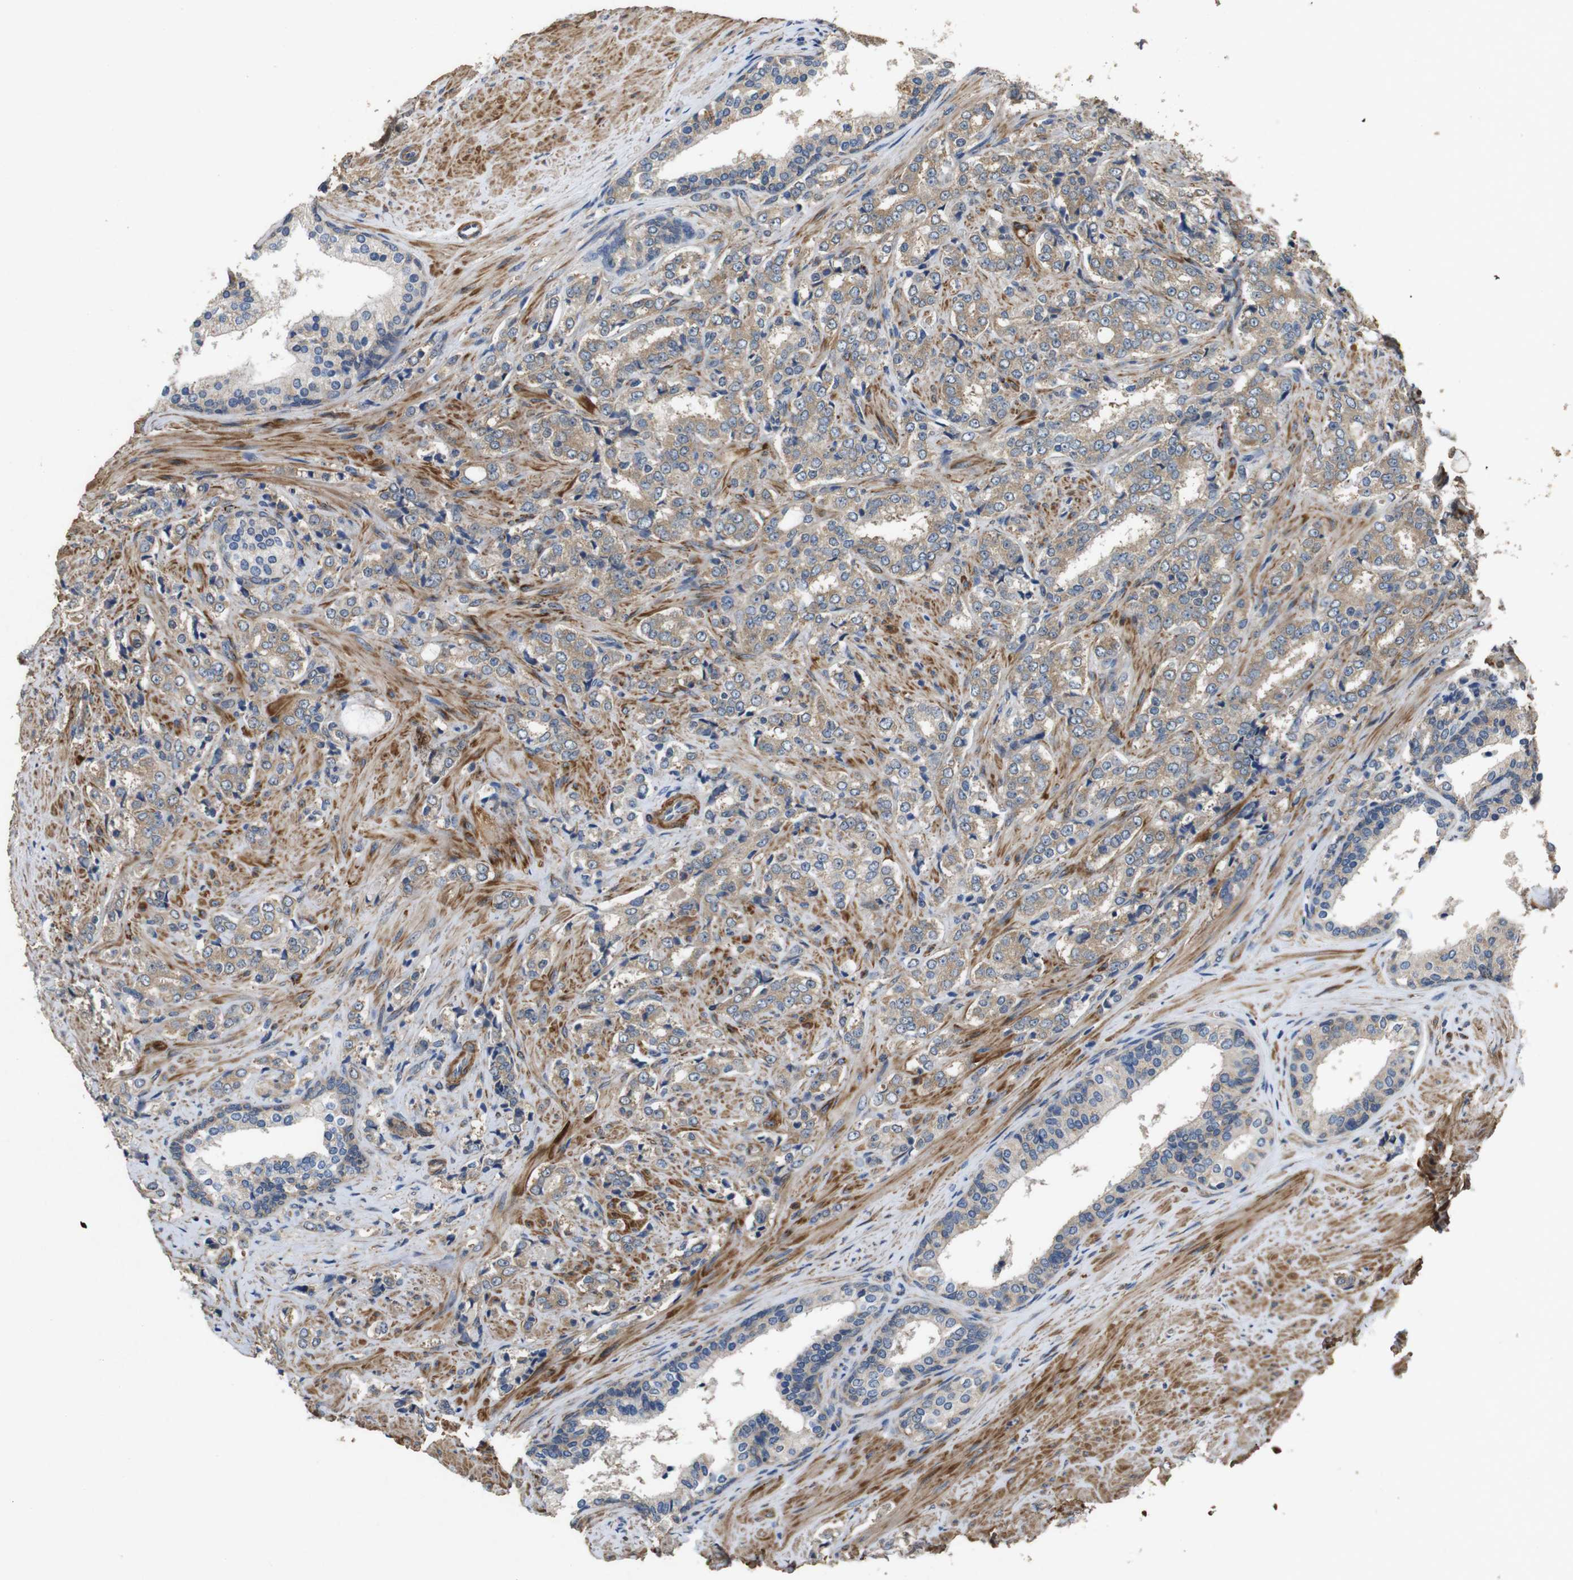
{"staining": {"intensity": "weak", "quantity": ">75%", "location": "cytoplasmic/membranous"}, "tissue": "prostate cancer", "cell_type": "Tumor cells", "image_type": "cancer", "snomed": [{"axis": "morphology", "description": "Adenocarcinoma, Low grade"}, {"axis": "topography", "description": "Prostate"}], "caption": "A high-resolution image shows immunohistochemistry (IHC) staining of prostate adenocarcinoma (low-grade), which demonstrates weak cytoplasmic/membranous staining in about >75% of tumor cells.", "gene": "BNIP3", "patient": {"sex": "male", "age": 60}}